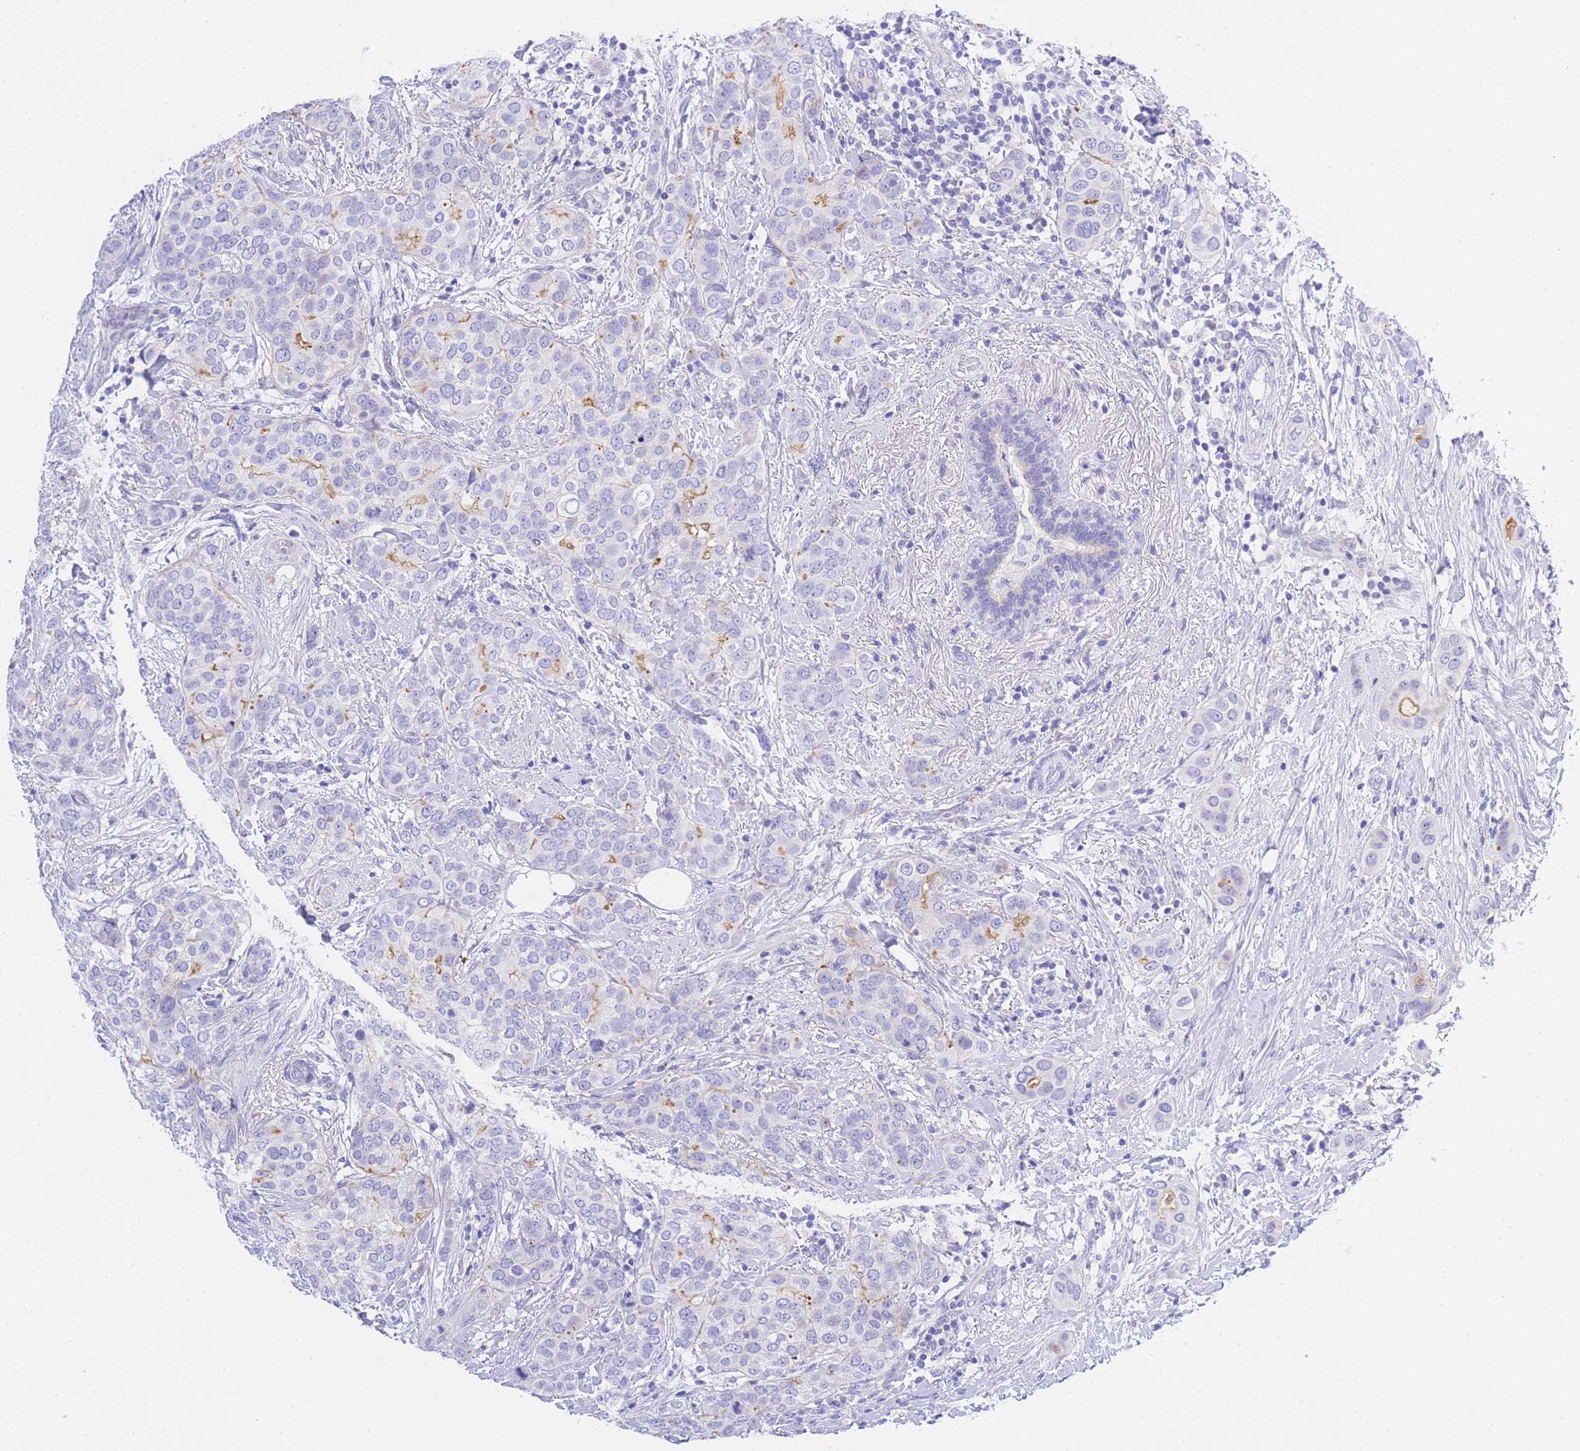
{"staining": {"intensity": "moderate", "quantity": "<25%", "location": "cytoplasmic/membranous"}, "tissue": "breast cancer", "cell_type": "Tumor cells", "image_type": "cancer", "snomed": [{"axis": "morphology", "description": "Lobular carcinoma"}, {"axis": "topography", "description": "Breast"}], "caption": "Protein staining exhibits moderate cytoplasmic/membranous expression in approximately <25% of tumor cells in breast lobular carcinoma. The staining was performed using DAB (3,3'-diaminobenzidine), with brown indicating positive protein expression. Nuclei are stained blue with hematoxylin.", "gene": "TIFAB", "patient": {"sex": "female", "age": 51}}